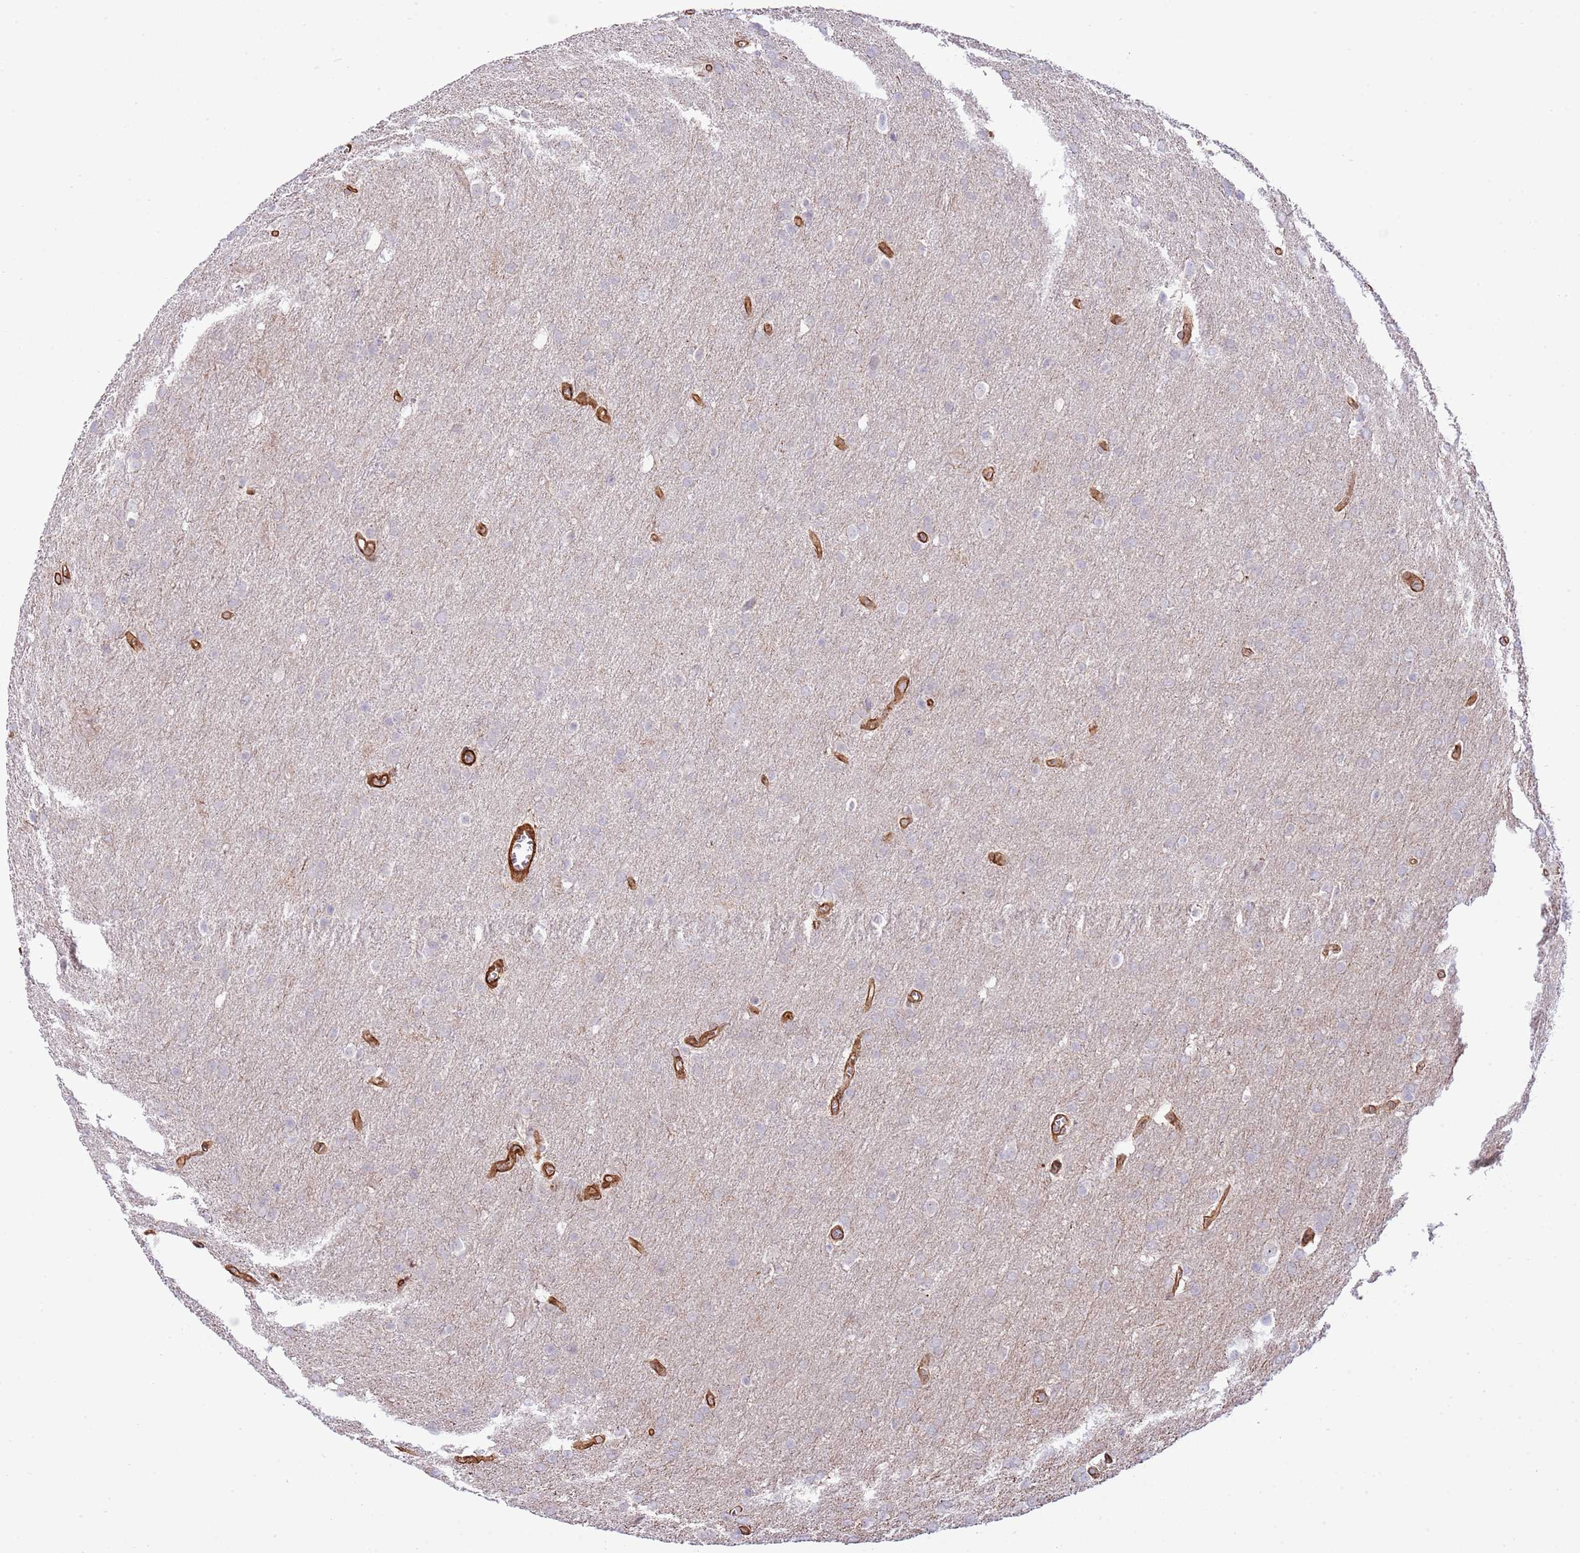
{"staining": {"intensity": "negative", "quantity": "none", "location": "none"}, "tissue": "glioma", "cell_type": "Tumor cells", "image_type": "cancer", "snomed": [{"axis": "morphology", "description": "Glioma, malignant, Low grade"}, {"axis": "topography", "description": "Brain"}], "caption": "Immunohistochemistry of malignant glioma (low-grade) exhibits no positivity in tumor cells.", "gene": "NEK3", "patient": {"sex": "female", "age": 32}}